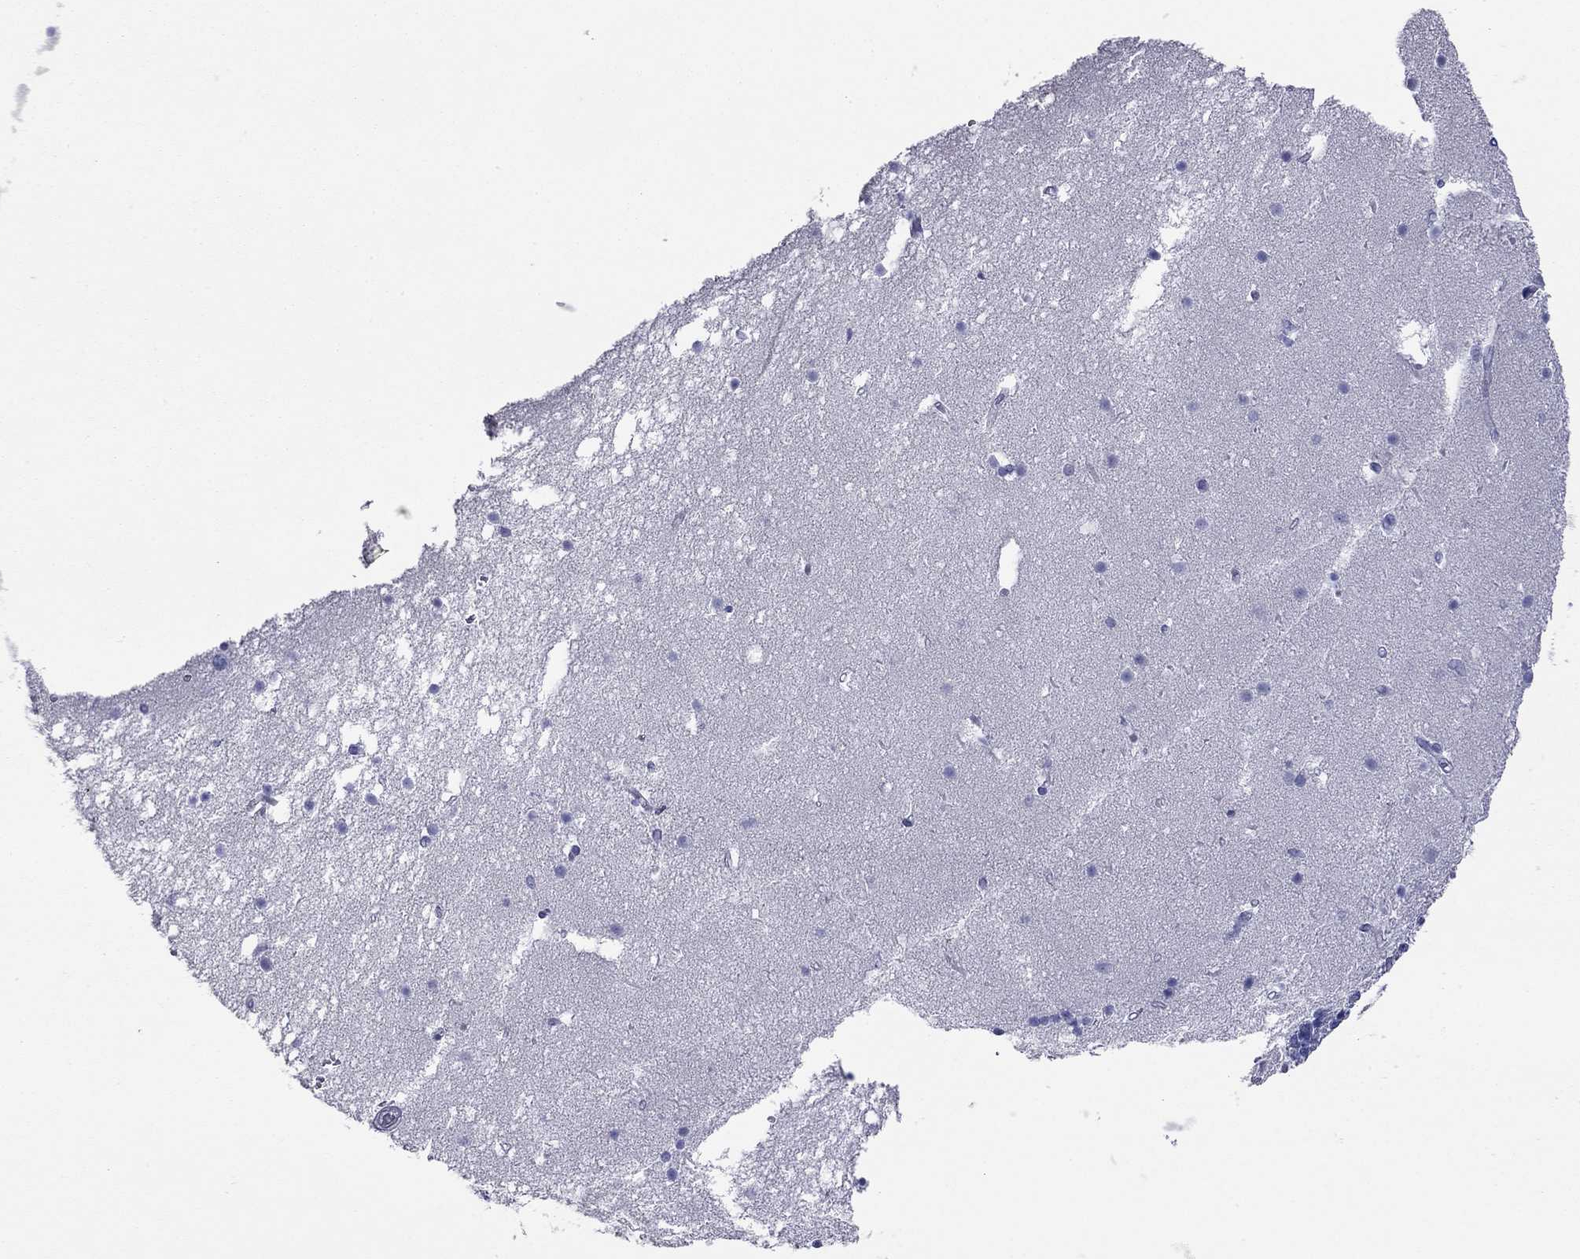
{"staining": {"intensity": "negative", "quantity": "none", "location": "none"}, "tissue": "cerebellum", "cell_type": "Cells in granular layer", "image_type": "normal", "snomed": [{"axis": "morphology", "description": "Normal tissue, NOS"}, {"axis": "topography", "description": "Cerebellum"}], "caption": "This photomicrograph is of unremarkable cerebellum stained with immunohistochemistry (IHC) to label a protein in brown with the nuclei are counter-stained blue. There is no expression in cells in granular layer. The staining was performed using DAB (3,3'-diaminobenzidine) to visualize the protein expression in brown, while the nuclei were stained in blue with hematoxylin (Magnification: 20x).", "gene": "ACTL7B", "patient": {"sex": "male", "age": 70}}